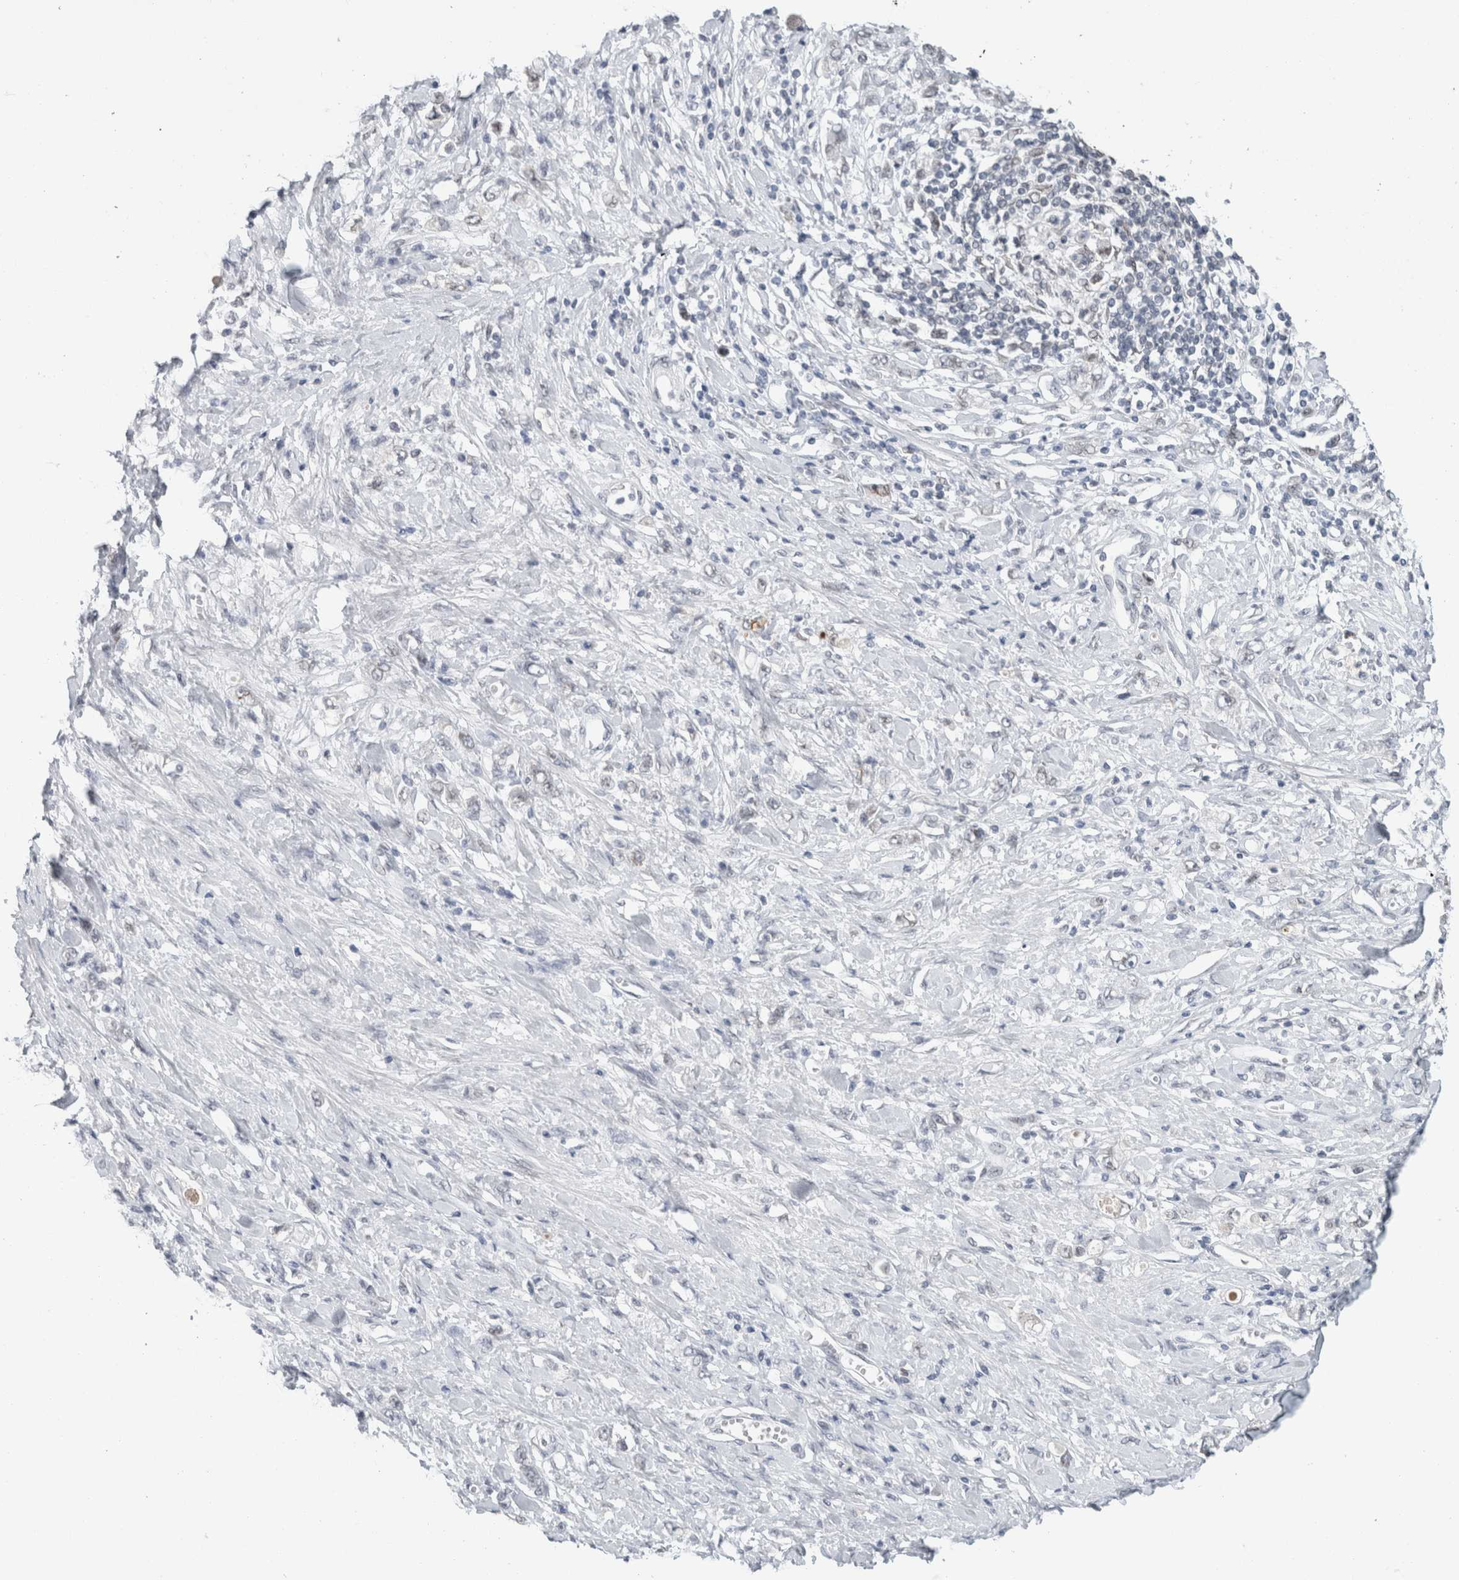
{"staining": {"intensity": "negative", "quantity": "none", "location": "none"}, "tissue": "stomach cancer", "cell_type": "Tumor cells", "image_type": "cancer", "snomed": [{"axis": "morphology", "description": "Adenocarcinoma, NOS"}, {"axis": "topography", "description": "Stomach"}], "caption": "A histopathology image of human stomach adenocarcinoma is negative for staining in tumor cells.", "gene": "ZNF770", "patient": {"sex": "female", "age": 76}}